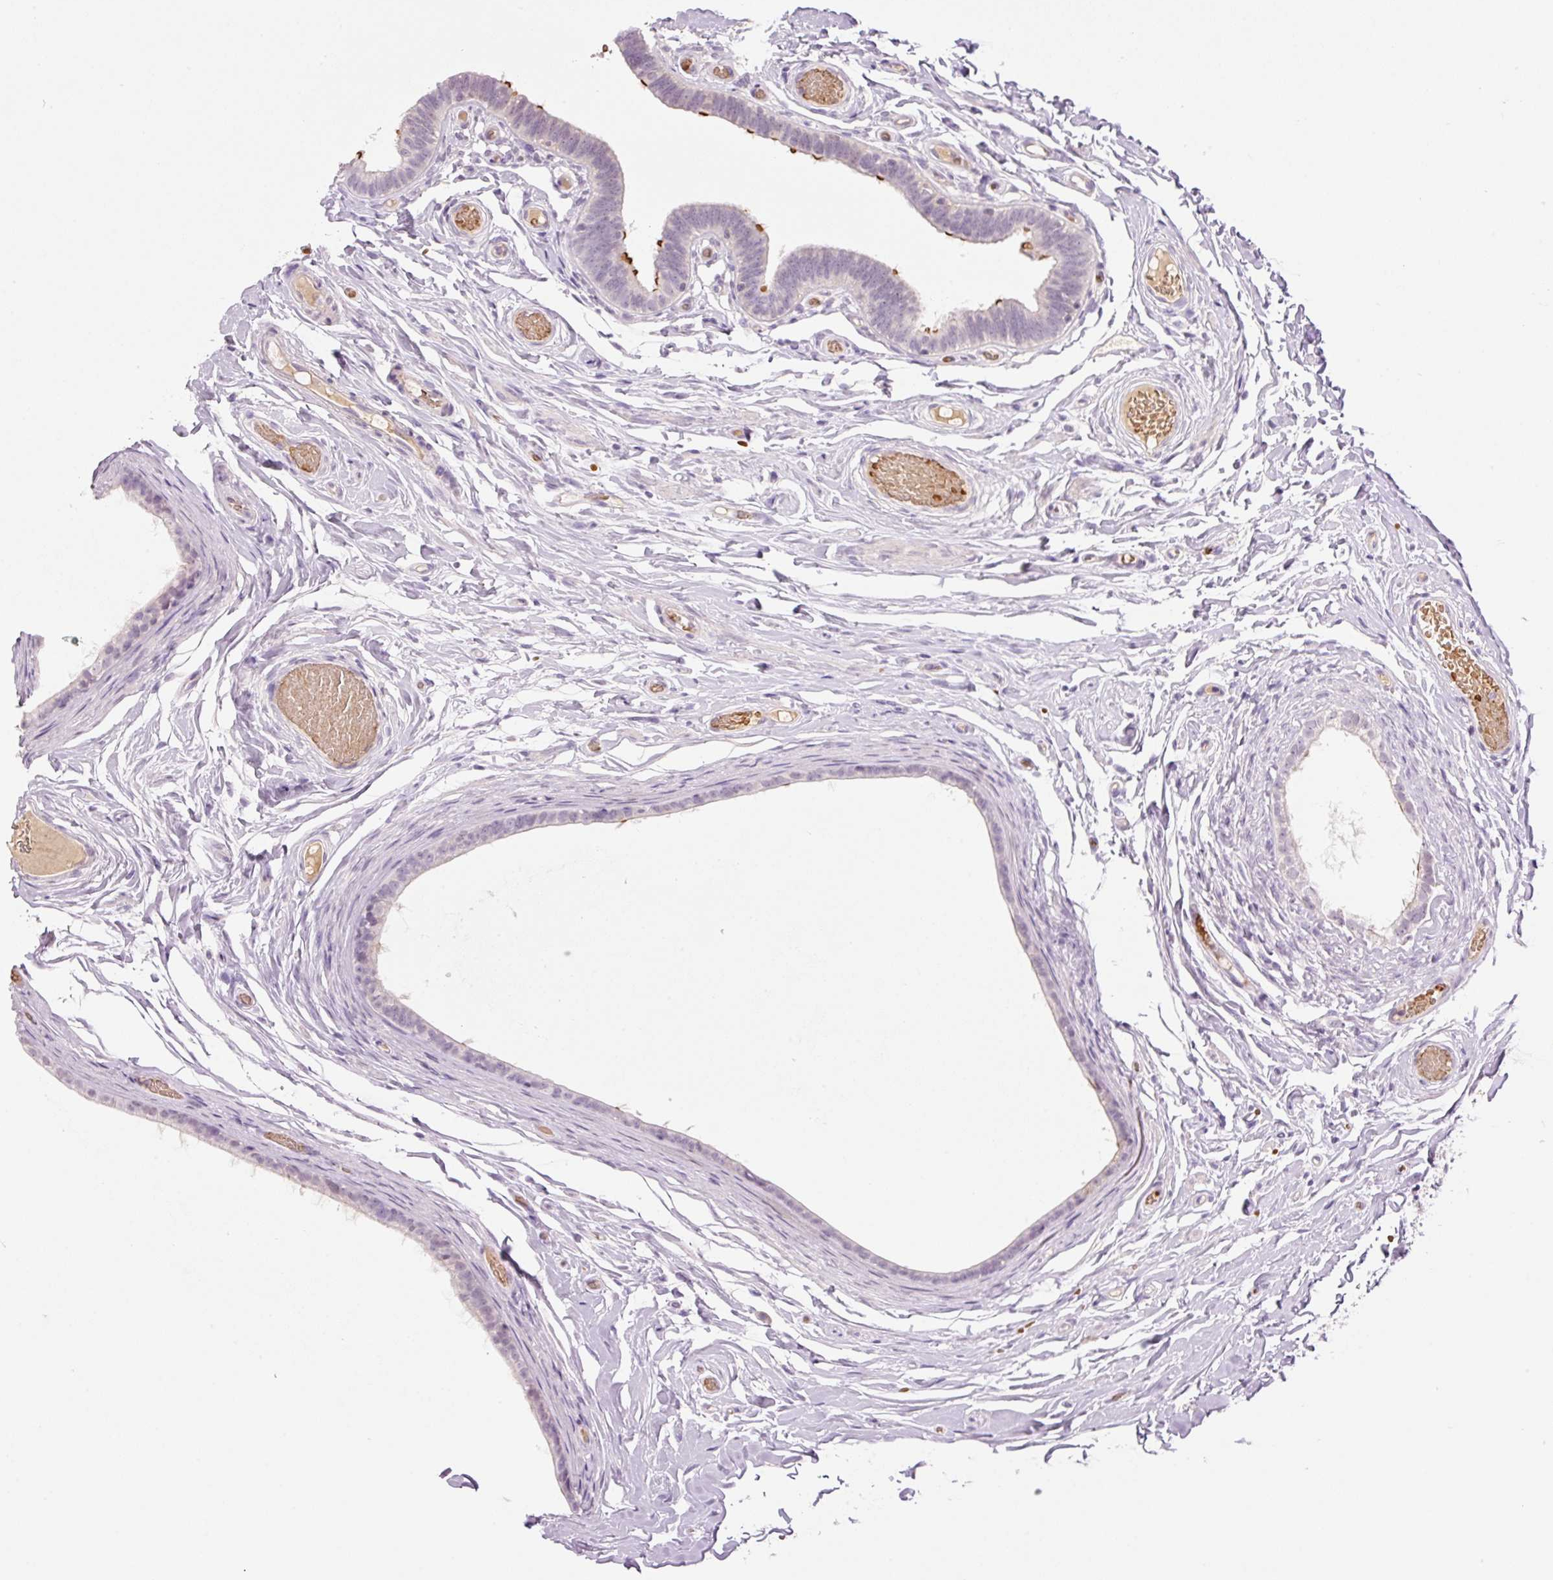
{"staining": {"intensity": "negative", "quantity": "none", "location": "none"}, "tissue": "epididymis", "cell_type": "Glandular cells", "image_type": "normal", "snomed": [{"axis": "morphology", "description": "Normal tissue, NOS"}, {"axis": "morphology", "description": "Carcinoma, Embryonal, NOS"}, {"axis": "topography", "description": "Testis"}, {"axis": "topography", "description": "Epididymis"}], "caption": "A high-resolution photomicrograph shows IHC staining of normal epididymis, which displays no significant staining in glandular cells. The staining was performed using DAB to visualize the protein expression in brown, while the nuclei were stained in blue with hematoxylin (Magnification: 20x).", "gene": "LY6G6D", "patient": {"sex": "male", "age": 36}}